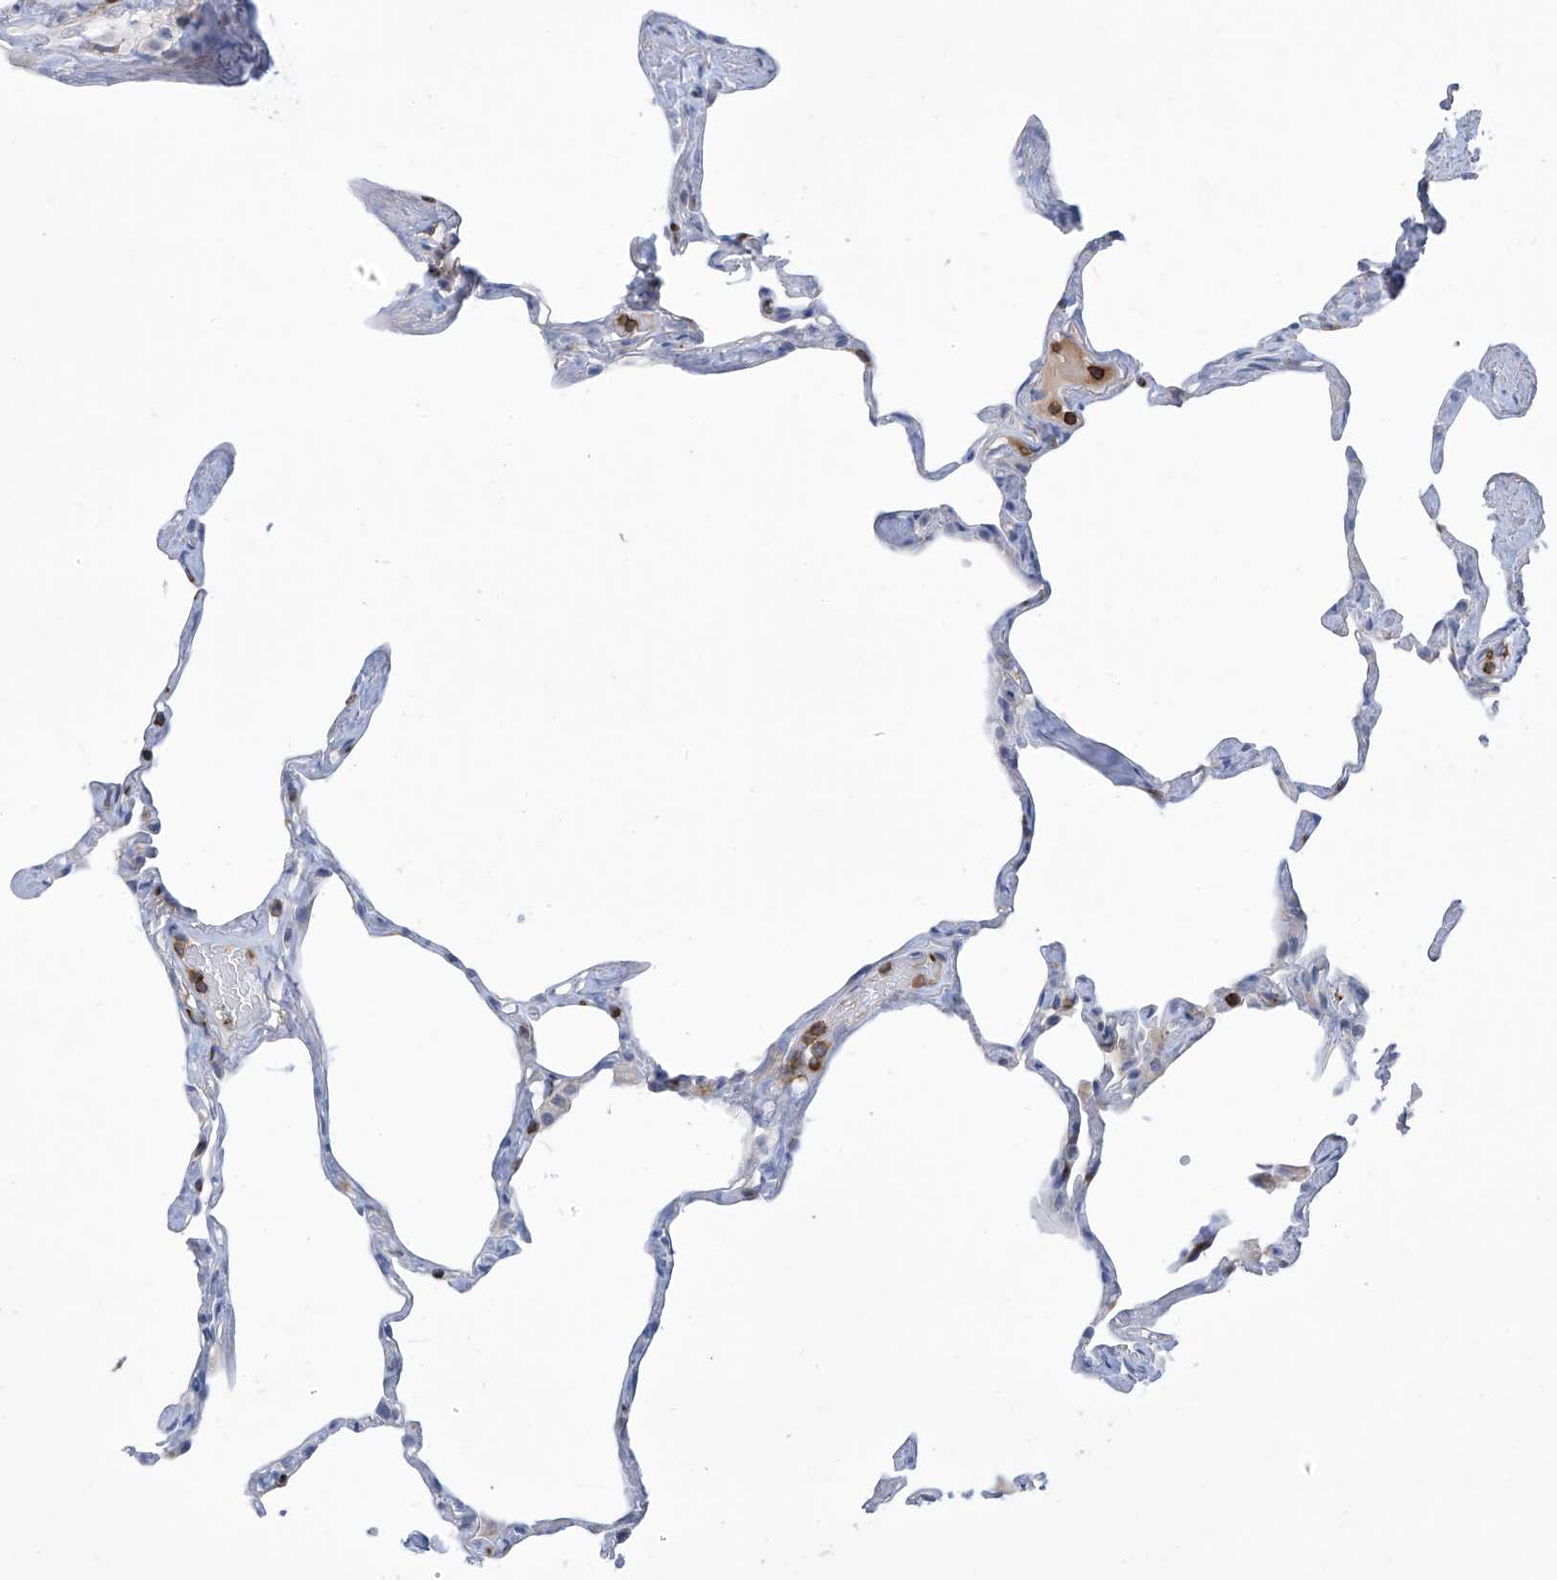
{"staining": {"intensity": "negative", "quantity": "none", "location": "none"}, "tissue": "lung", "cell_type": "Alveolar cells", "image_type": "normal", "snomed": [{"axis": "morphology", "description": "Normal tissue, NOS"}, {"axis": "topography", "description": "Lung"}], "caption": "Protein analysis of unremarkable lung exhibits no significant positivity in alveolar cells. (Stains: DAB immunohistochemistry (IHC) with hematoxylin counter stain, Microscopy: brightfield microscopy at high magnification).", "gene": "IBA57", "patient": {"sex": "male", "age": 65}}